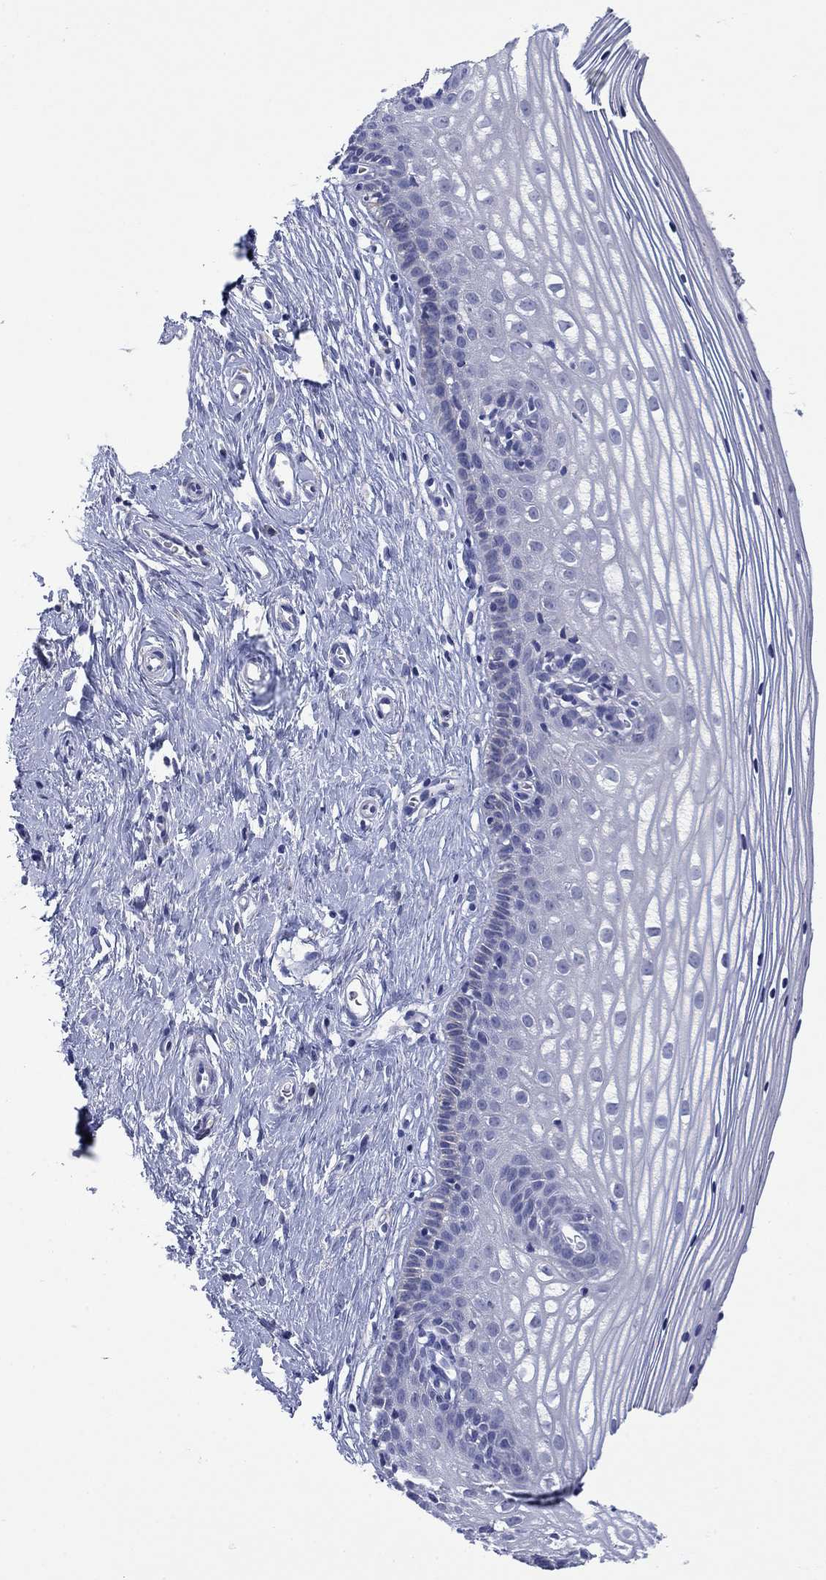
{"staining": {"intensity": "negative", "quantity": "none", "location": "none"}, "tissue": "cervix", "cell_type": "Glandular cells", "image_type": "normal", "snomed": [{"axis": "morphology", "description": "Normal tissue, NOS"}, {"axis": "topography", "description": "Cervix"}], "caption": "Normal cervix was stained to show a protein in brown. There is no significant expression in glandular cells.", "gene": "PTPRZ1", "patient": {"sex": "female", "age": 40}}